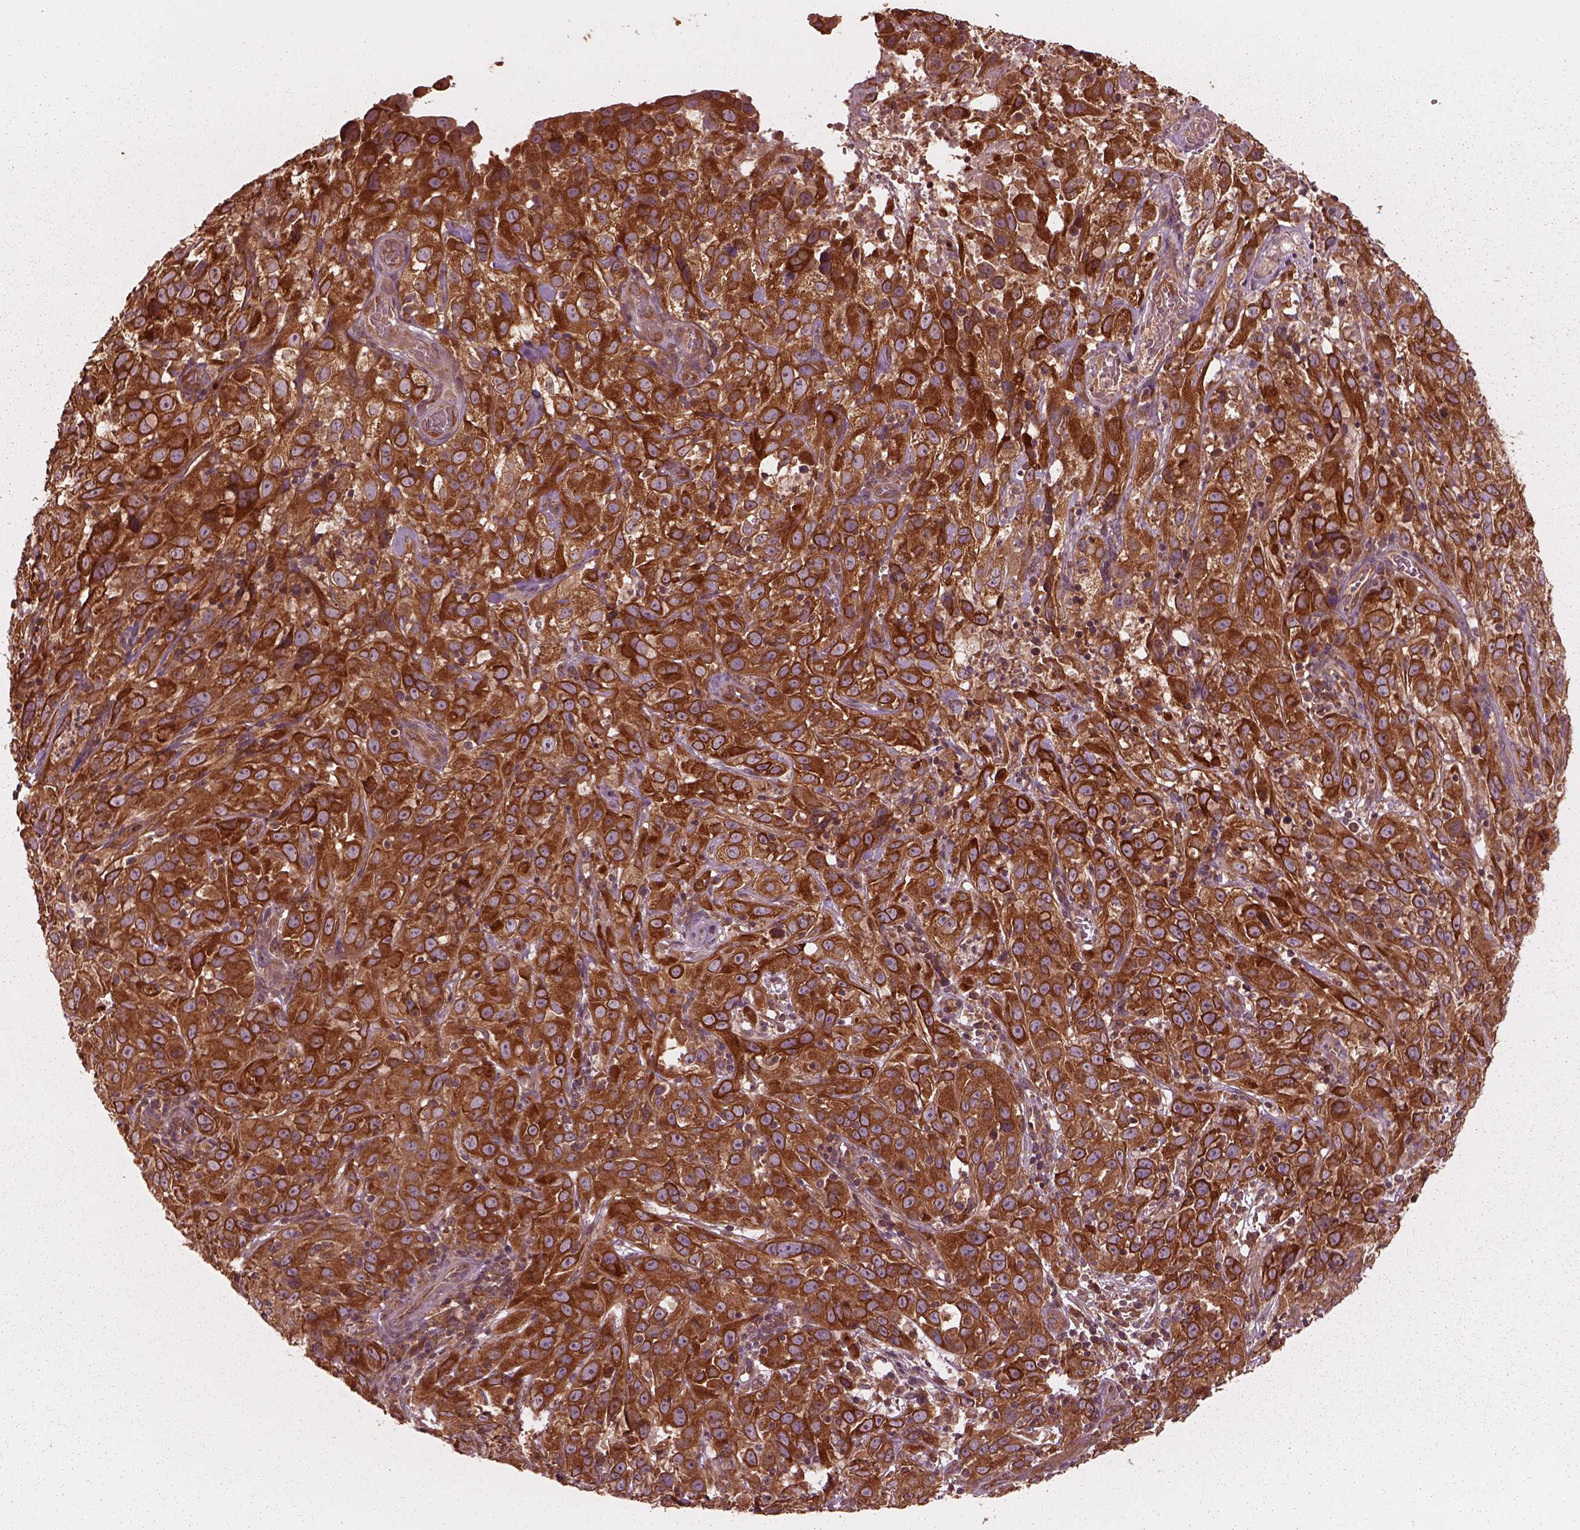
{"staining": {"intensity": "strong", "quantity": ">75%", "location": "cytoplasmic/membranous"}, "tissue": "cervical cancer", "cell_type": "Tumor cells", "image_type": "cancer", "snomed": [{"axis": "morphology", "description": "Squamous cell carcinoma, NOS"}, {"axis": "topography", "description": "Cervix"}], "caption": "The image reveals immunohistochemical staining of cervical cancer. There is strong cytoplasmic/membranous positivity is present in approximately >75% of tumor cells.", "gene": "PIK3R2", "patient": {"sex": "female", "age": 32}}